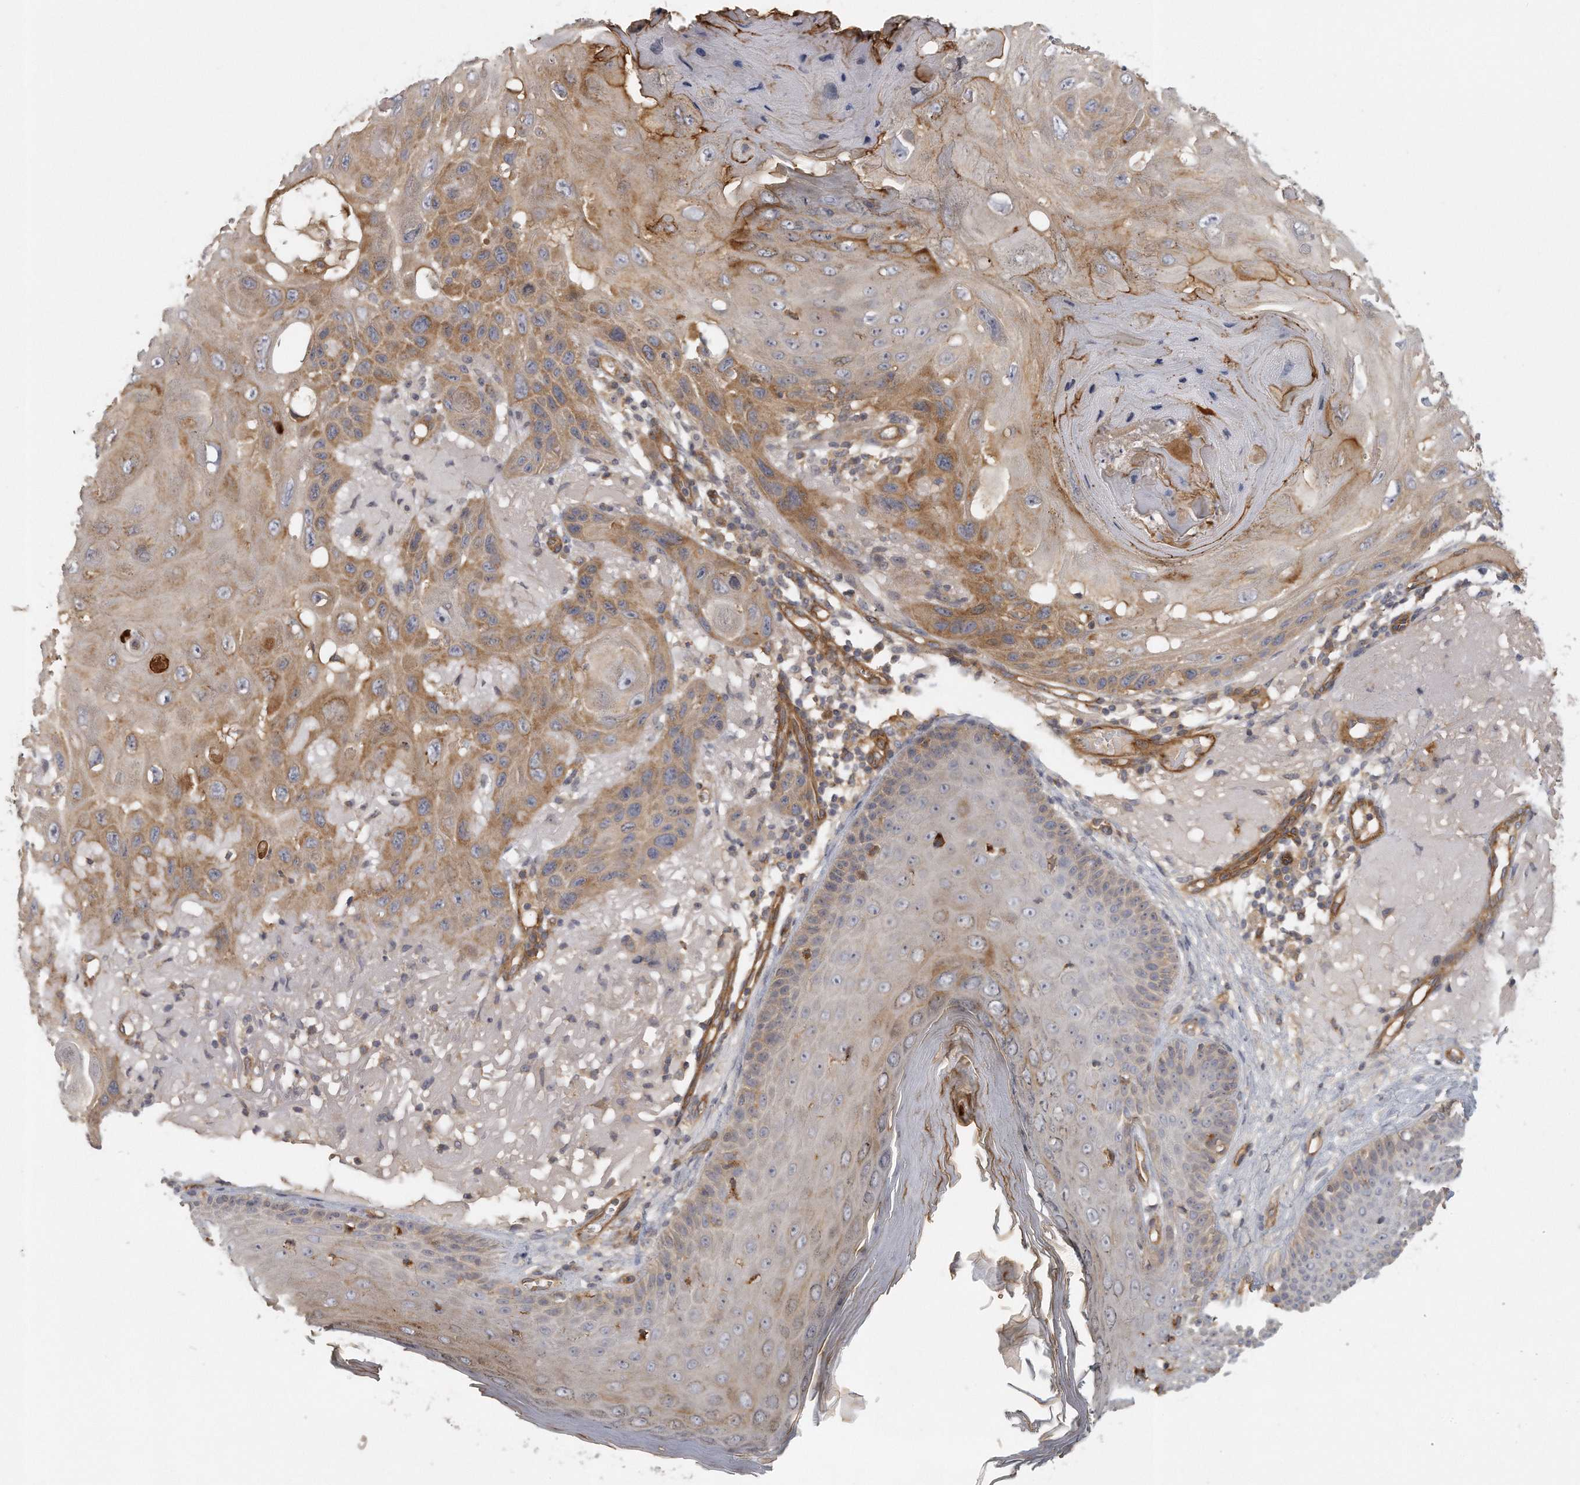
{"staining": {"intensity": "moderate", "quantity": "25%-75%", "location": "cytoplasmic/membranous"}, "tissue": "skin cancer", "cell_type": "Tumor cells", "image_type": "cancer", "snomed": [{"axis": "morphology", "description": "Normal tissue, NOS"}, {"axis": "morphology", "description": "Squamous cell carcinoma, NOS"}, {"axis": "topography", "description": "Skin"}], "caption": "A histopathology image of human skin cancer stained for a protein demonstrates moderate cytoplasmic/membranous brown staining in tumor cells. The staining is performed using DAB brown chromogen to label protein expression. The nuclei are counter-stained blue using hematoxylin.", "gene": "MTERF4", "patient": {"sex": "female", "age": 96}}